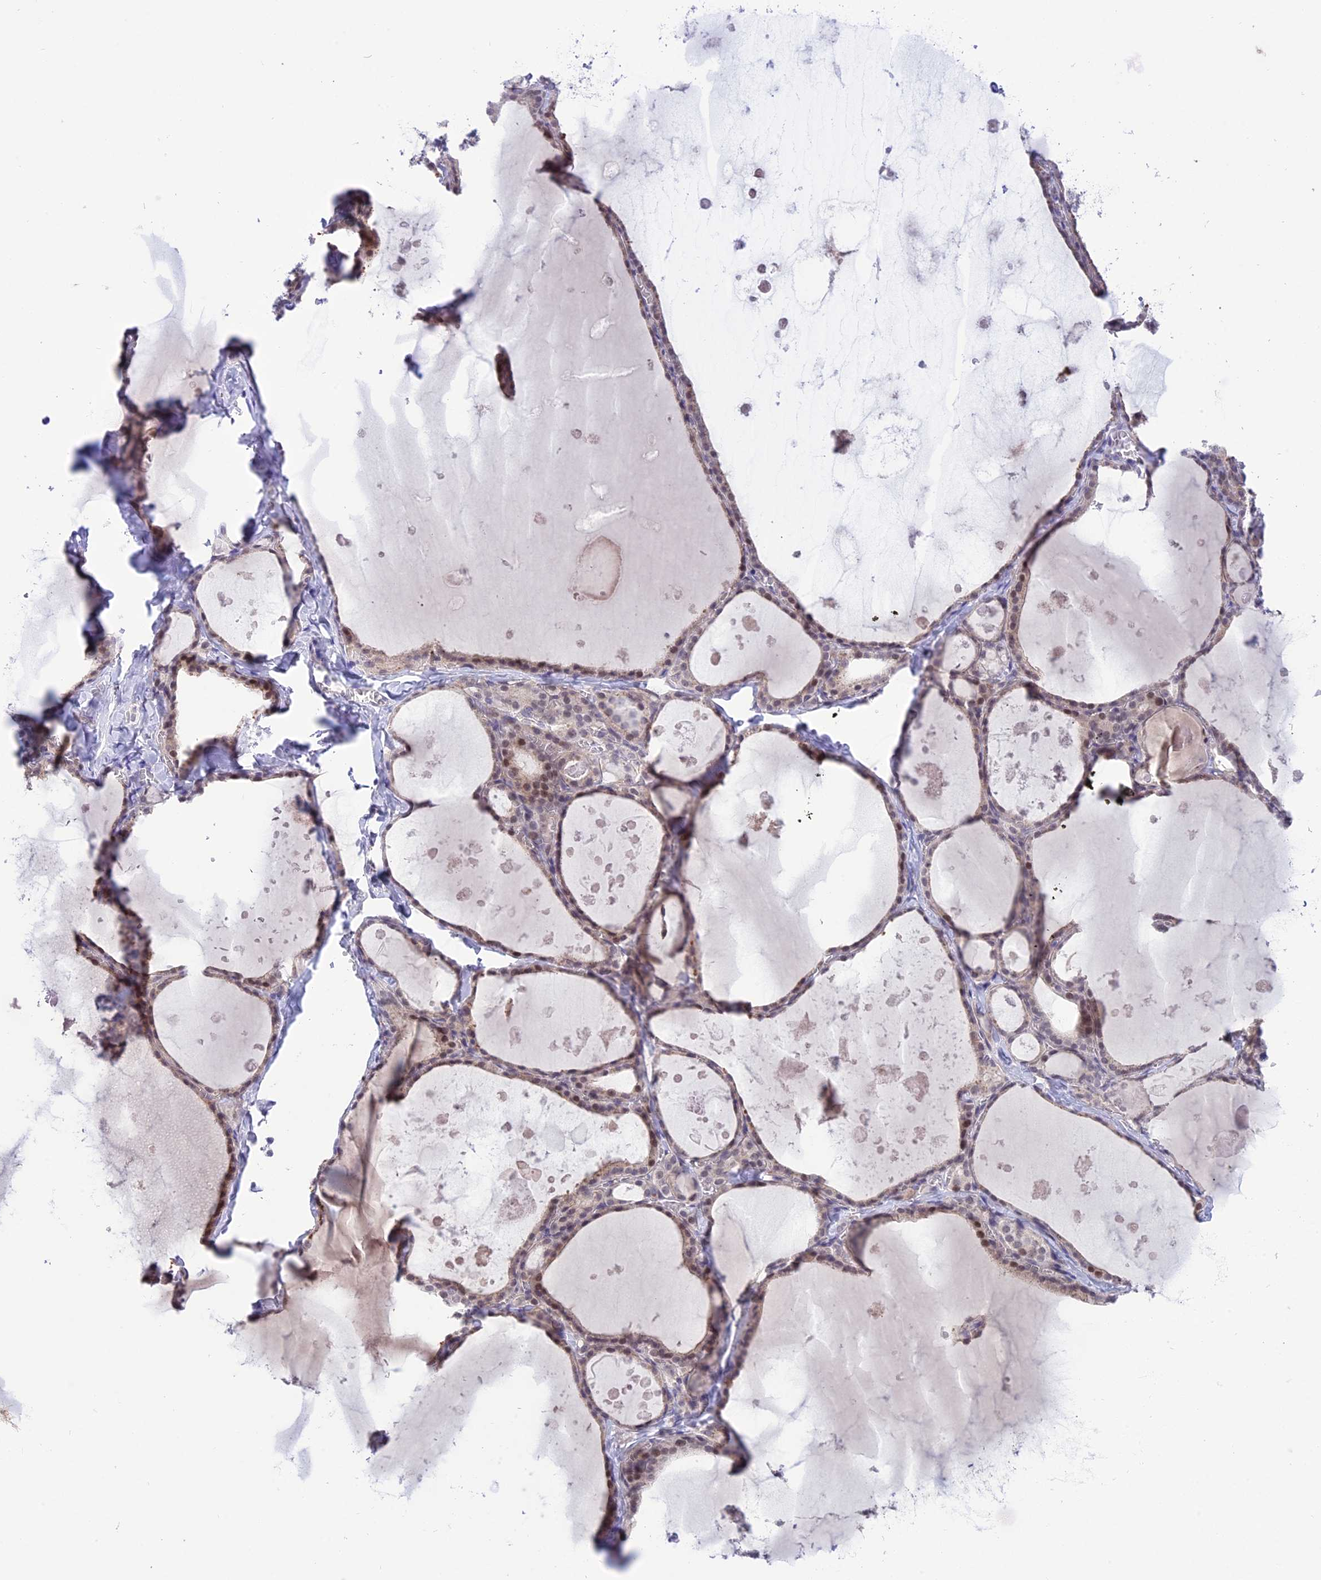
{"staining": {"intensity": "weak", "quantity": "25%-75%", "location": "nuclear"}, "tissue": "thyroid gland", "cell_type": "Glandular cells", "image_type": "normal", "snomed": [{"axis": "morphology", "description": "Normal tissue, NOS"}, {"axis": "topography", "description": "Thyroid gland"}], "caption": "Immunohistochemical staining of unremarkable human thyroid gland shows low levels of weak nuclear staining in about 25%-75% of glandular cells.", "gene": "ZNF837", "patient": {"sex": "male", "age": 56}}